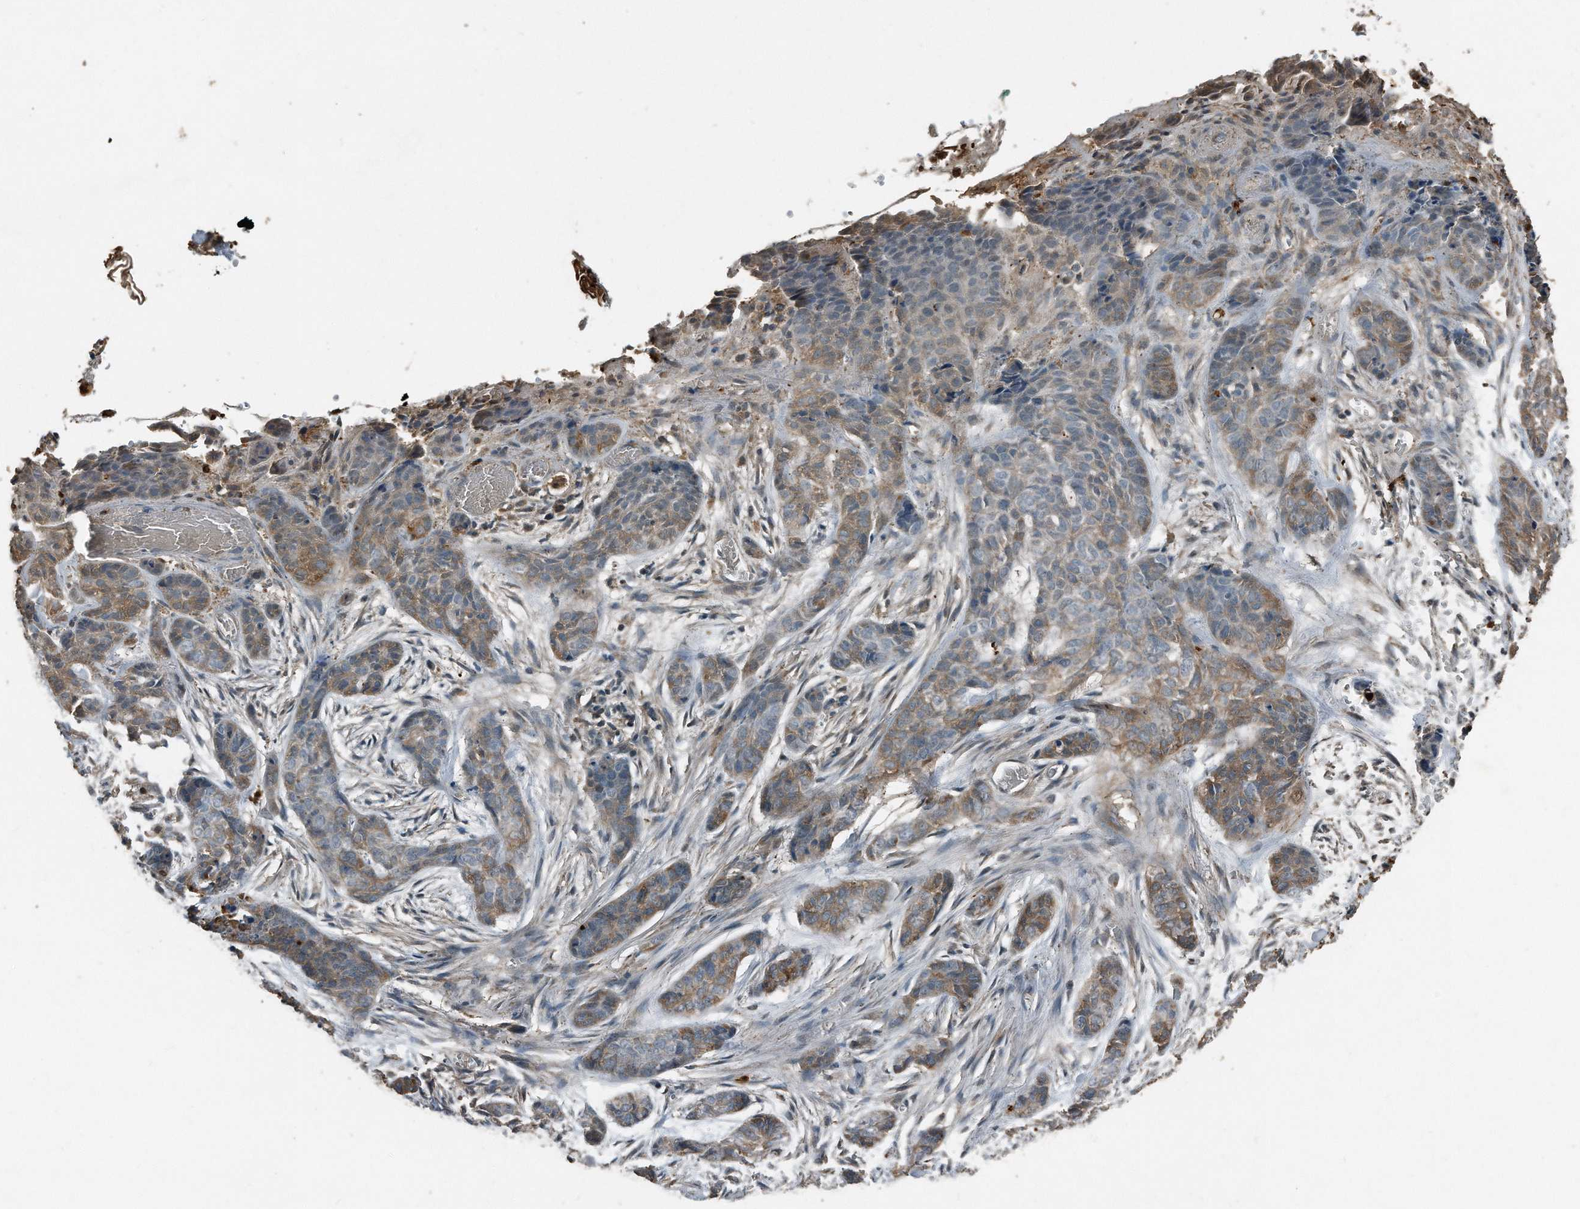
{"staining": {"intensity": "moderate", "quantity": "25%-75%", "location": "cytoplasmic/membranous"}, "tissue": "skin cancer", "cell_type": "Tumor cells", "image_type": "cancer", "snomed": [{"axis": "morphology", "description": "Basal cell carcinoma"}, {"axis": "topography", "description": "Skin"}], "caption": "A brown stain highlights moderate cytoplasmic/membranous positivity of a protein in human skin basal cell carcinoma tumor cells.", "gene": "C9", "patient": {"sex": "female", "age": 64}}